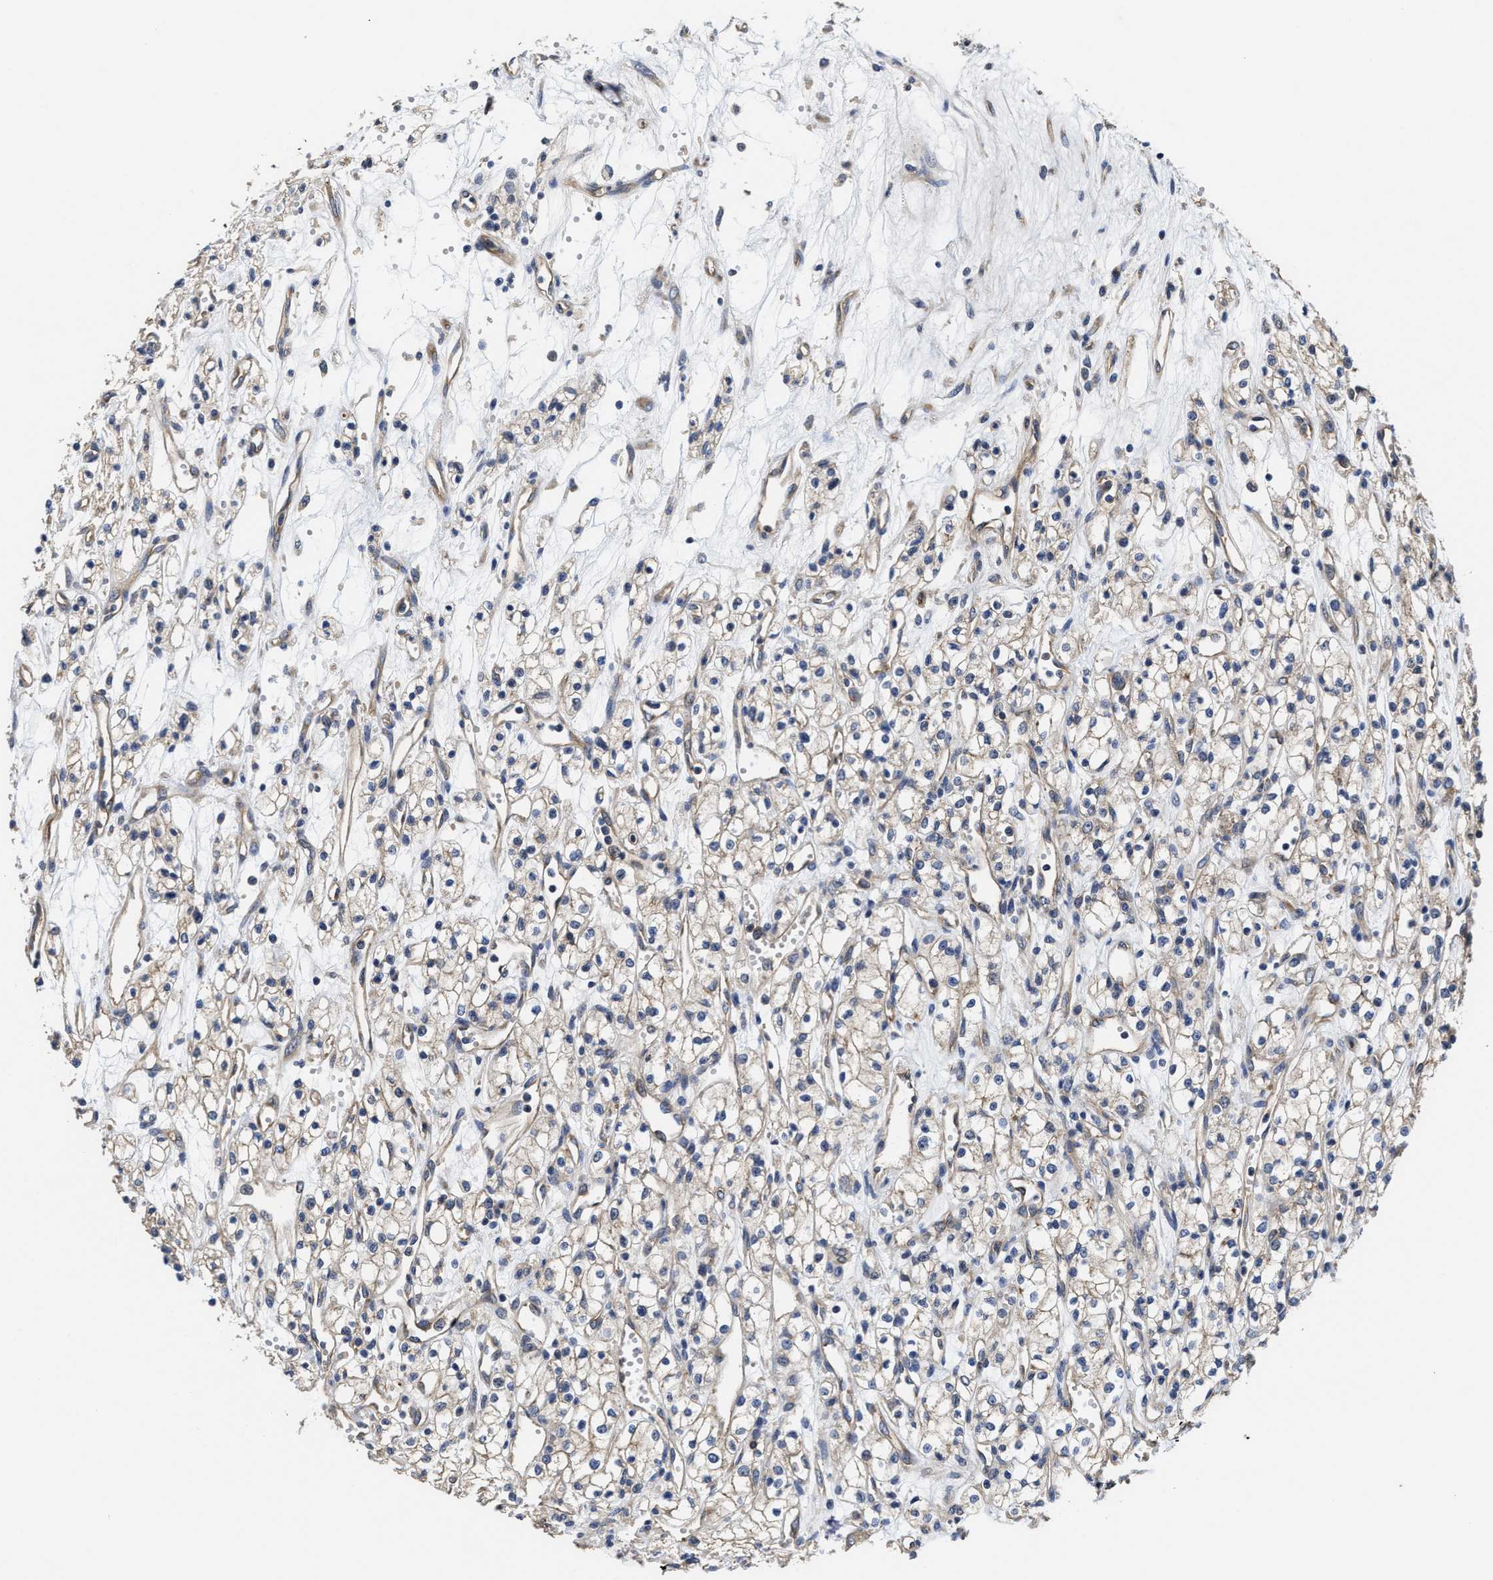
{"staining": {"intensity": "weak", "quantity": "25%-75%", "location": "cytoplasmic/membranous"}, "tissue": "renal cancer", "cell_type": "Tumor cells", "image_type": "cancer", "snomed": [{"axis": "morphology", "description": "Adenocarcinoma, NOS"}, {"axis": "topography", "description": "Kidney"}], "caption": "IHC of human adenocarcinoma (renal) exhibits low levels of weak cytoplasmic/membranous staining in about 25%-75% of tumor cells. (DAB = brown stain, brightfield microscopy at high magnification).", "gene": "TRAF6", "patient": {"sex": "male", "age": 59}}